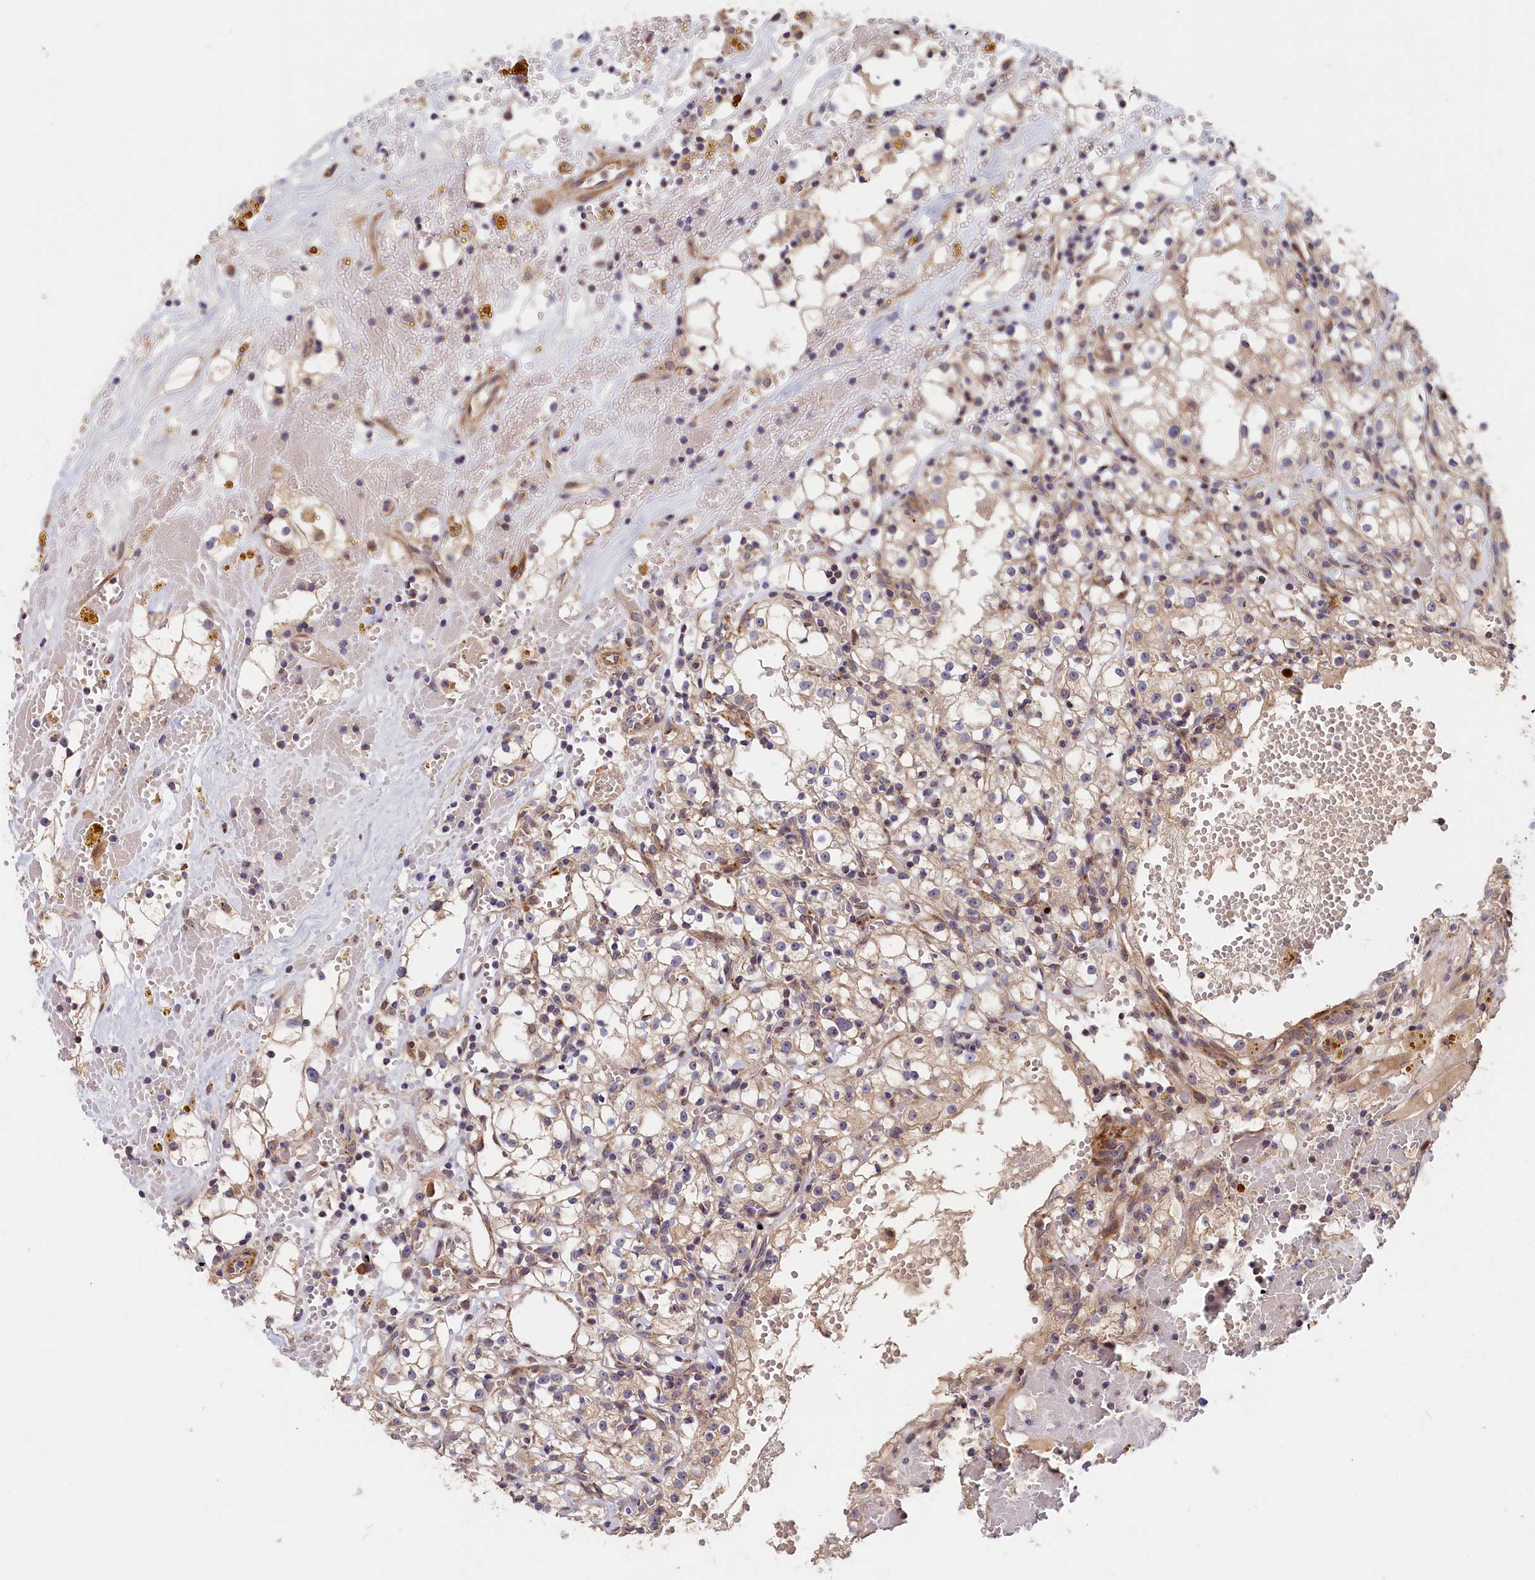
{"staining": {"intensity": "negative", "quantity": "none", "location": "none"}, "tissue": "renal cancer", "cell_type": "Tumor cells", "image_type": "cancer", "snomed": [{"axis": "morphology", "description": "Adenocarcinoma, NOS"}, {"axis": "topography", "description": "Kidney"}], "caption": "Renal cancer (adenocarcinoma) was stained to show a protein in brown. There is no significant expression in tumor cells.", "gene": "CEP44", "patient": {"sex": "male", "age": 56}}